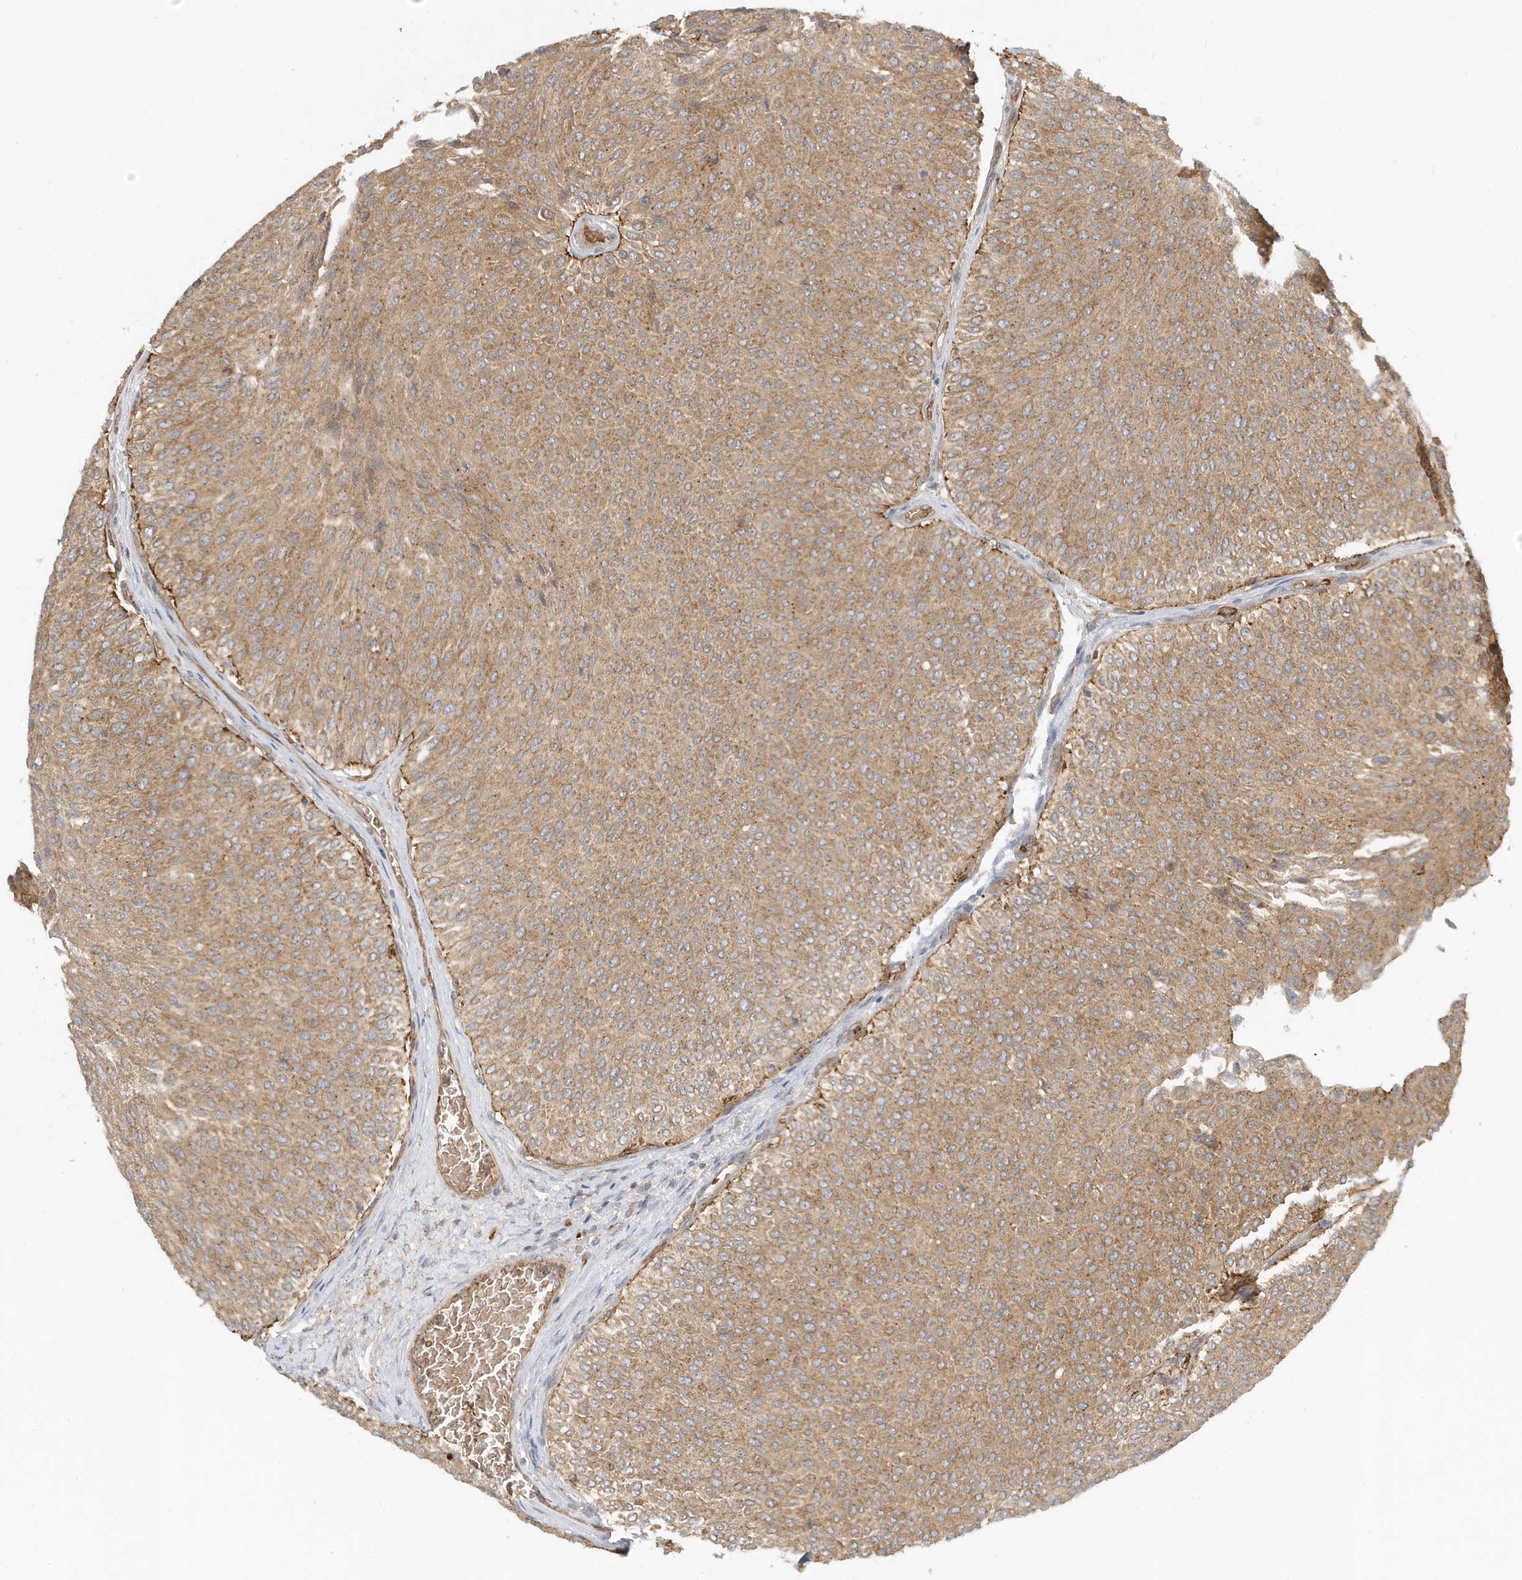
{"staining": {"intensity": "moderate", "quantity": ">75%", "location": "cytoplasmic/membranous"}, "tissue": "urothelial cancer", "cell_type": "Tumor cells", "image_type": "cancer", "snomed": [{"axis": "morphology", "description": "Urothelial carcinoma, Low grade"}, {"axis": "topography", "description": "Urinary bladder"}], "caption": "Tumor cells reveal medium levels of moderate cytoplasmic/membranous expression in approximately >75% of cells in human low-grade urothelial carcinoma.", "gene": "FYCO1", "patient": {"sex": "male", "age": 78}}